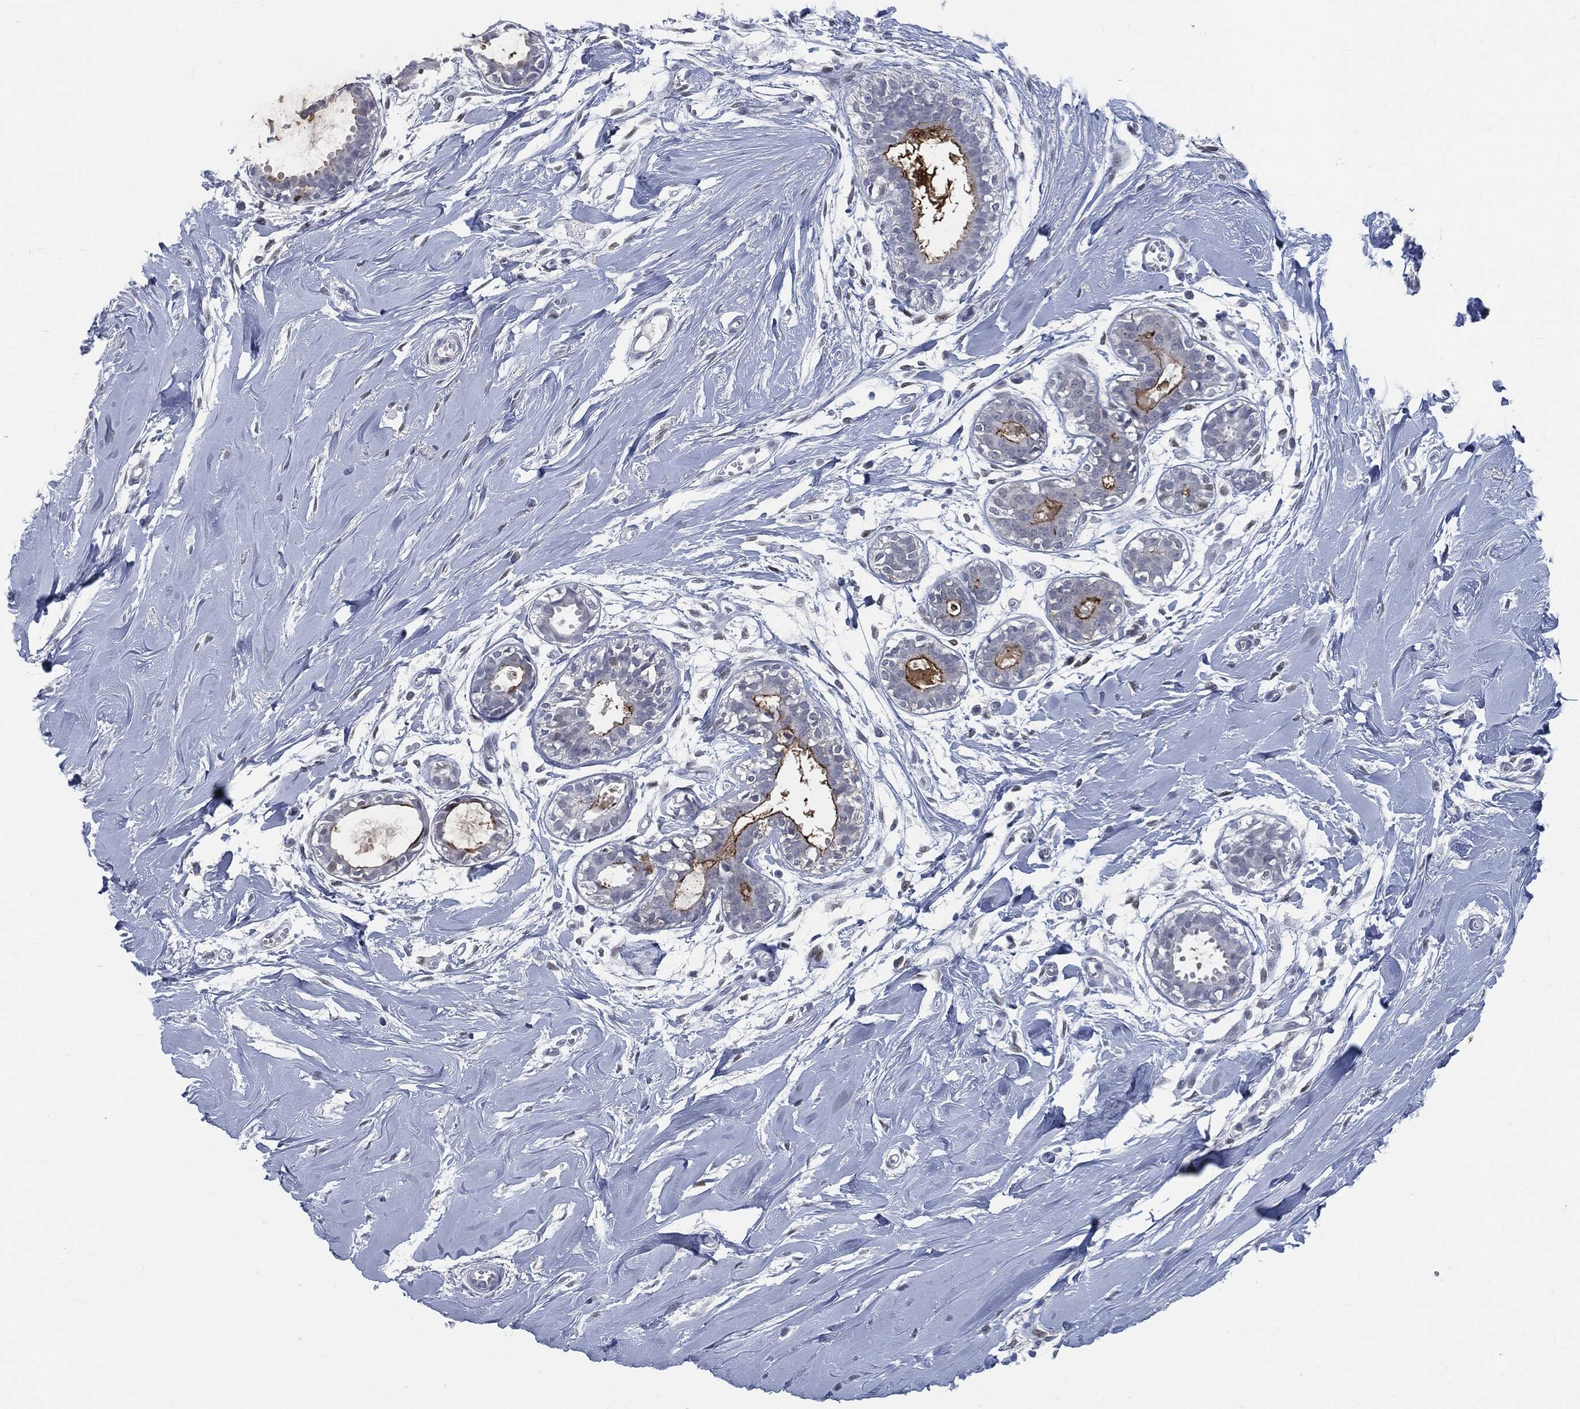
{"staining": {"intensity": "negative", "quantity": "none", "location": "none"}, "tissue": "soft tissue", "cell_type": "Fibroblasts", "image_type": "normal", "snomed": [{"axis": "morphology", "description": "Normal tissue, NOS"}, {"axis": "topography", "description": "Breast"}], "caption": "This is an immunohistochemistry micrograph of benign human soft tissue. There is no positivity in fibroblasts.", "gene": "PROM1", "patient": {"sex": "female", "age": 49}}